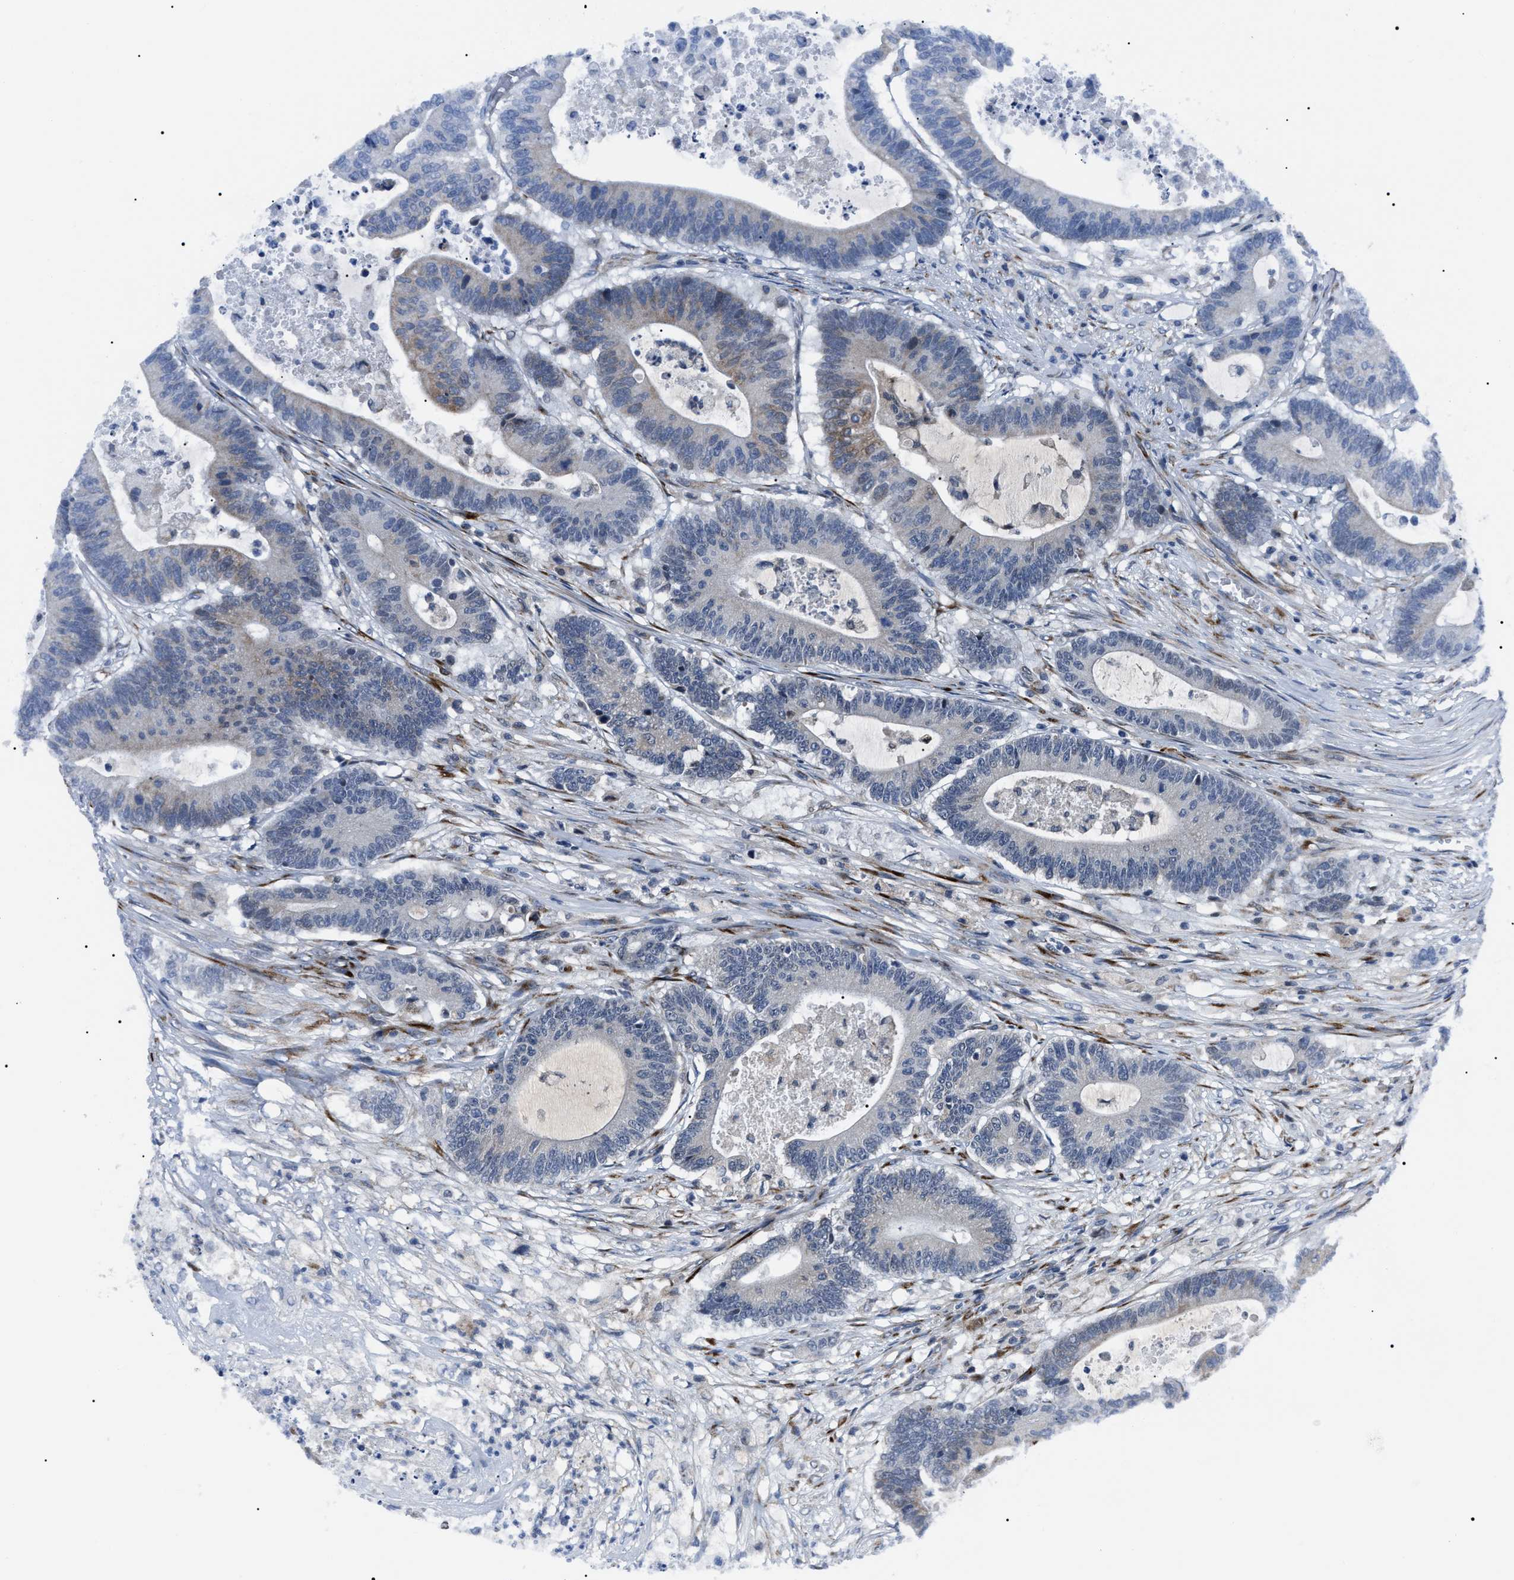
{"staining": {"intensity": "moderate", "quantity": "<25%", "location": "cytoplasmic/membranous"}, "tissue": "colorectal cancer", "cell_type": "Tumor cells", "image_type": "cancer", "snomed": [{"axis": "morphology", "description": "Adenocarcinoma, NOS"}, {"axis": "topography", "description": "Colon"}], "caption": "This histopathology image reveals adenocarcinoma (colorectal) stained with immunohistochemistry (IHC) to label a protein in brown. The cytoplasmic/membranous of tumor cells show moderate positivity for the protein. Nuclei are counter-stained blue.", "gene": "LRRC14", "patient": {"sex": "female", "age": 84}}